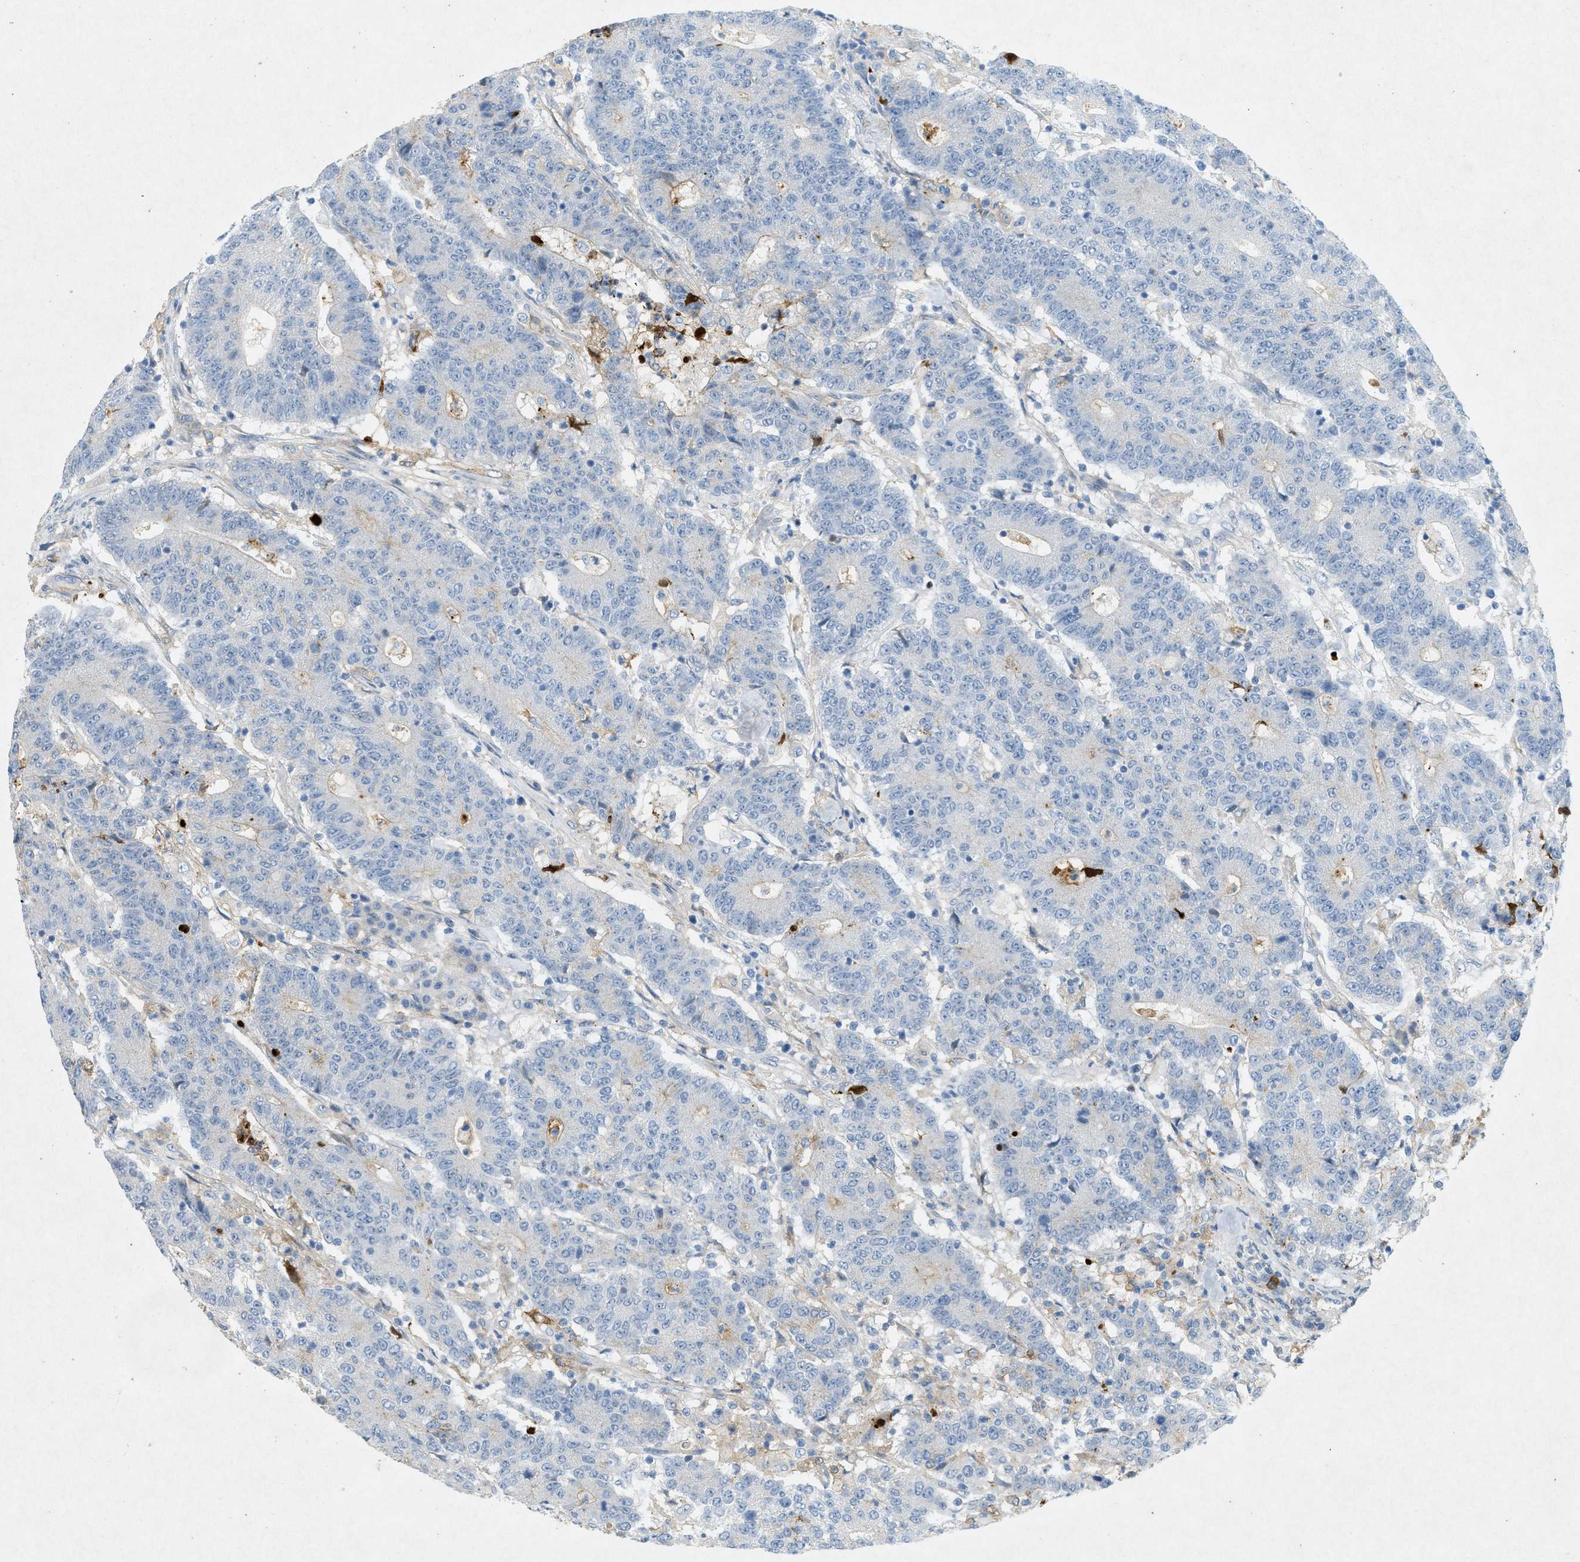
{"staining": {"intensity": "weak", "quantity": "<25%", "location": "cytoplasmic/membranous"}, "tissue": "colorectal cancer", "cell_type": "Tumor cells", "image_type": "cancer", "snomed": [{"axis": "morphology", "description": "Normal tissue, NOS"}, {"axis": "morphology", "description": "Adenocarcinoma, NOS"}, {"axis": "topography", "description": "Colon"}], "caption": "Adenocarcinoma (colorectal) was stained to show a protein in brown. There is no significant staining in tumor cells.", "gene": "F2", "patient": {"sex": "female", "age": 75}}